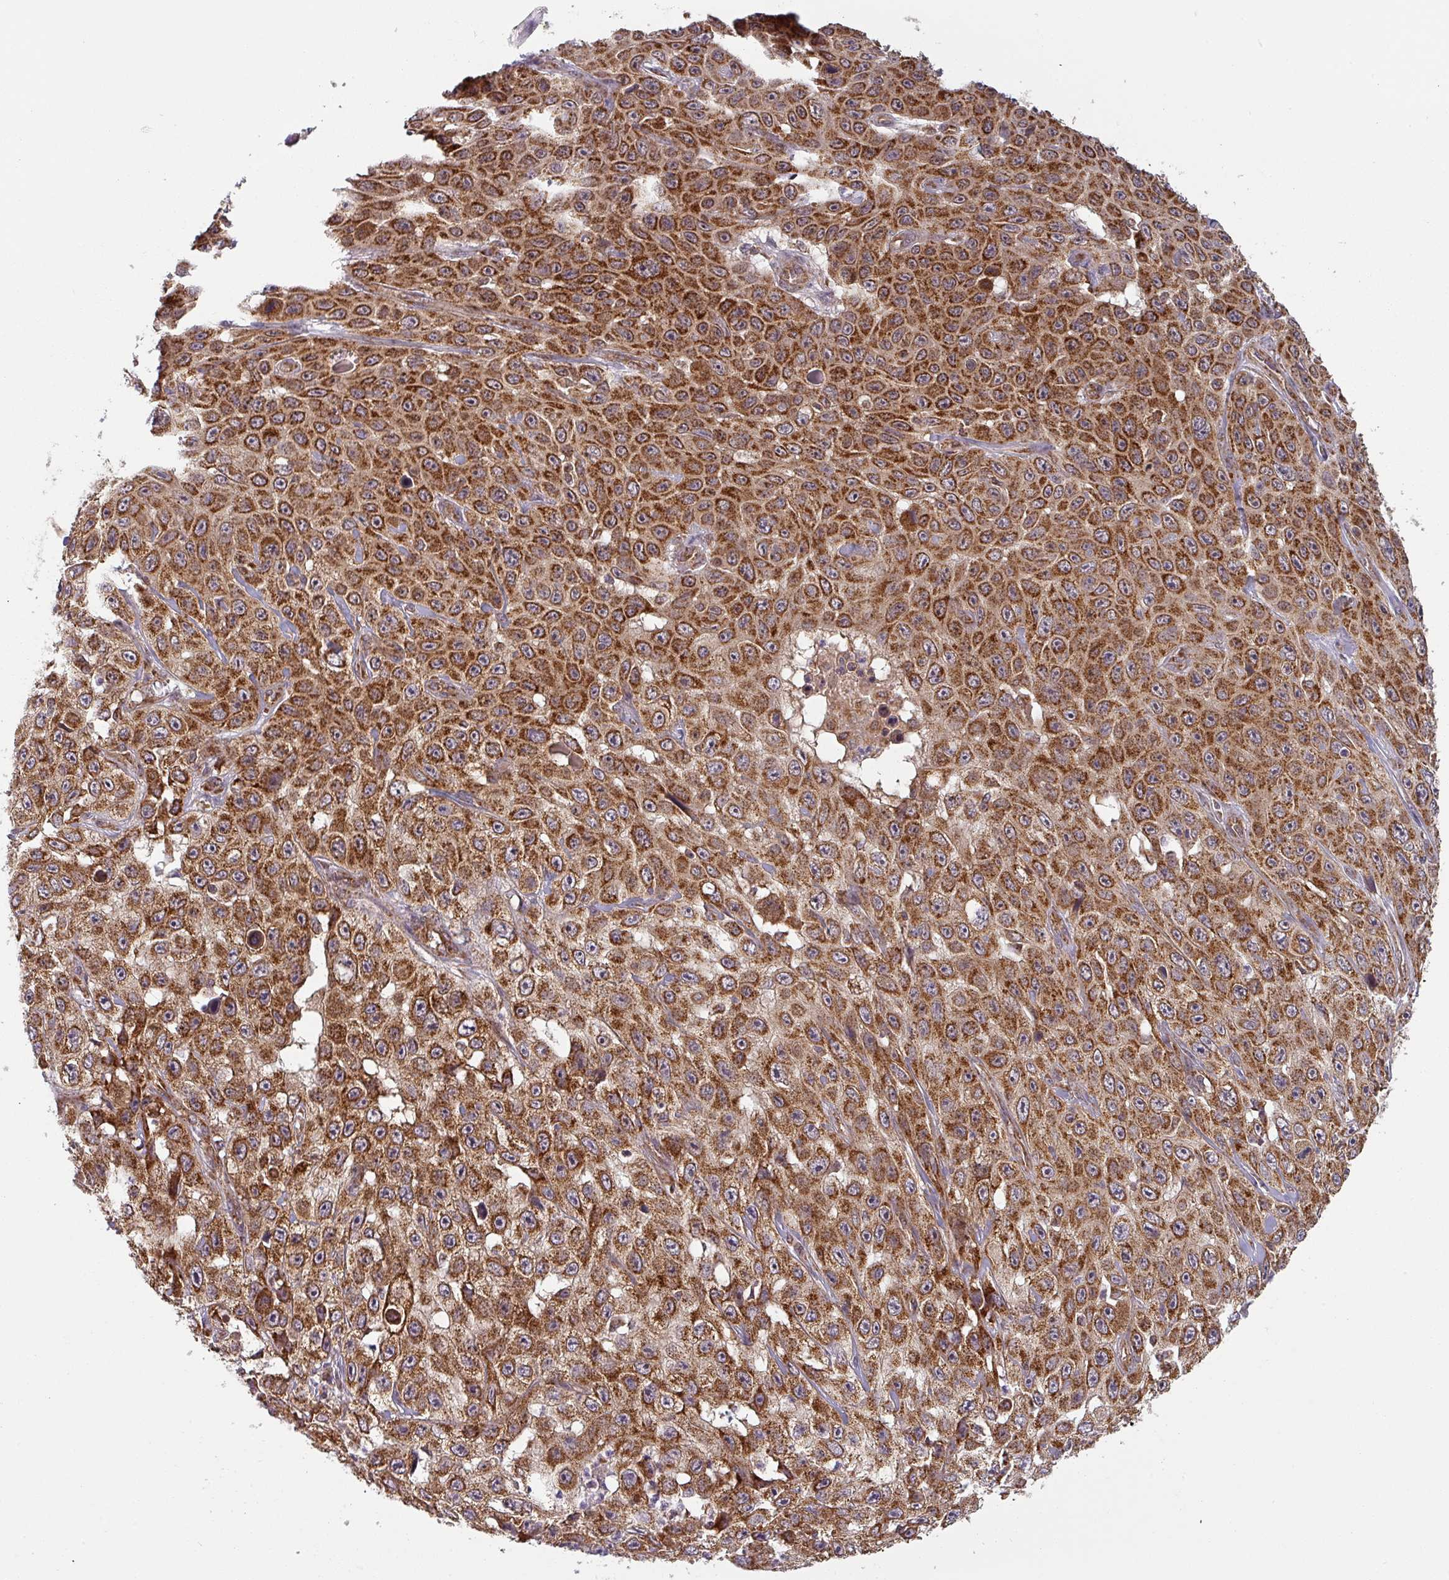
{"staining": {"intensity": "strong", "quantity": ">75%", "location": "cytoplasmic/membranous"}, "tissue": "skin cancer", "cell_type": "Tumor cells", "image_type": "cancer", "snomed": [{"axis": "morphology", "description": "Squamous cell carcinoma, NOS"}, {"axis": "topography", "description": "Skin"}], "caption": "Skin cancer (squamous cell carcinoma) stained for a protein (brown) shows strong cytoplasmic/membranous positive staining in about >75% of tumor cells.", "gene": "MRPS16", "patient": {"sex": "male", "age": 82}}